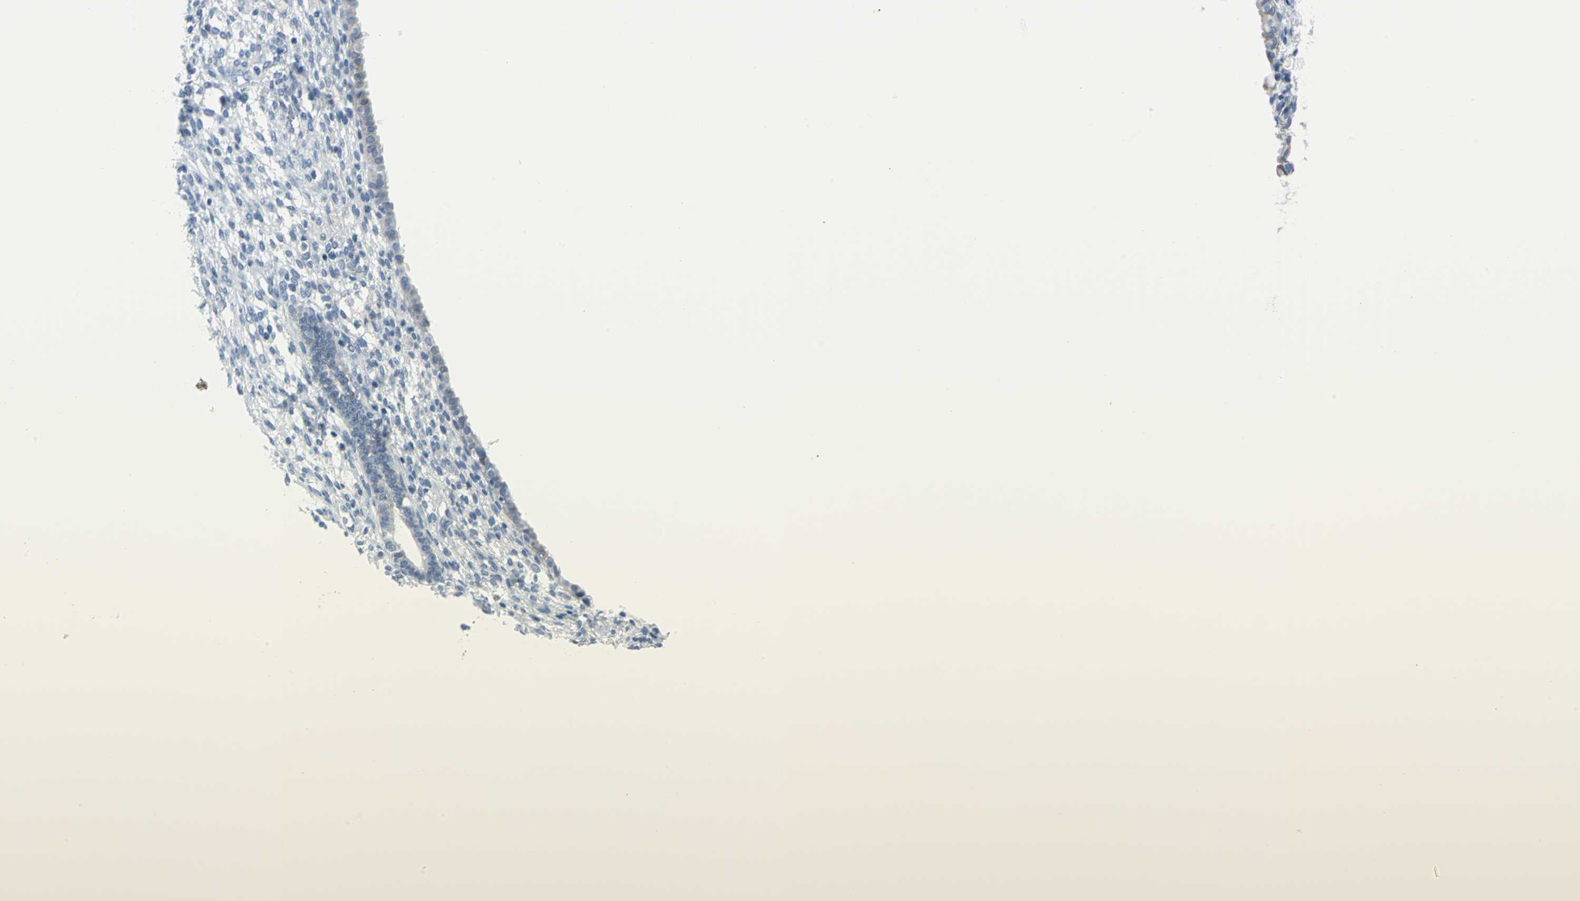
{"staining": {"intensity": "negative", "quantity": "none", "location": "none"}, "tissue": "endometrium", "cell_type": "Cells in endometrial stroma", "image_type": "normal", "snomed": [{"axis": "morphology", "description": "Normal tissue, NOS"}, {"axis": "topography", "description": "Endometrium"}], "caption": "Cells in endometrial stroma are negative for brown protein staining in benign endometrium.", "gene": "CYB5A", "patient": {"sex": "female", "age": 72}}